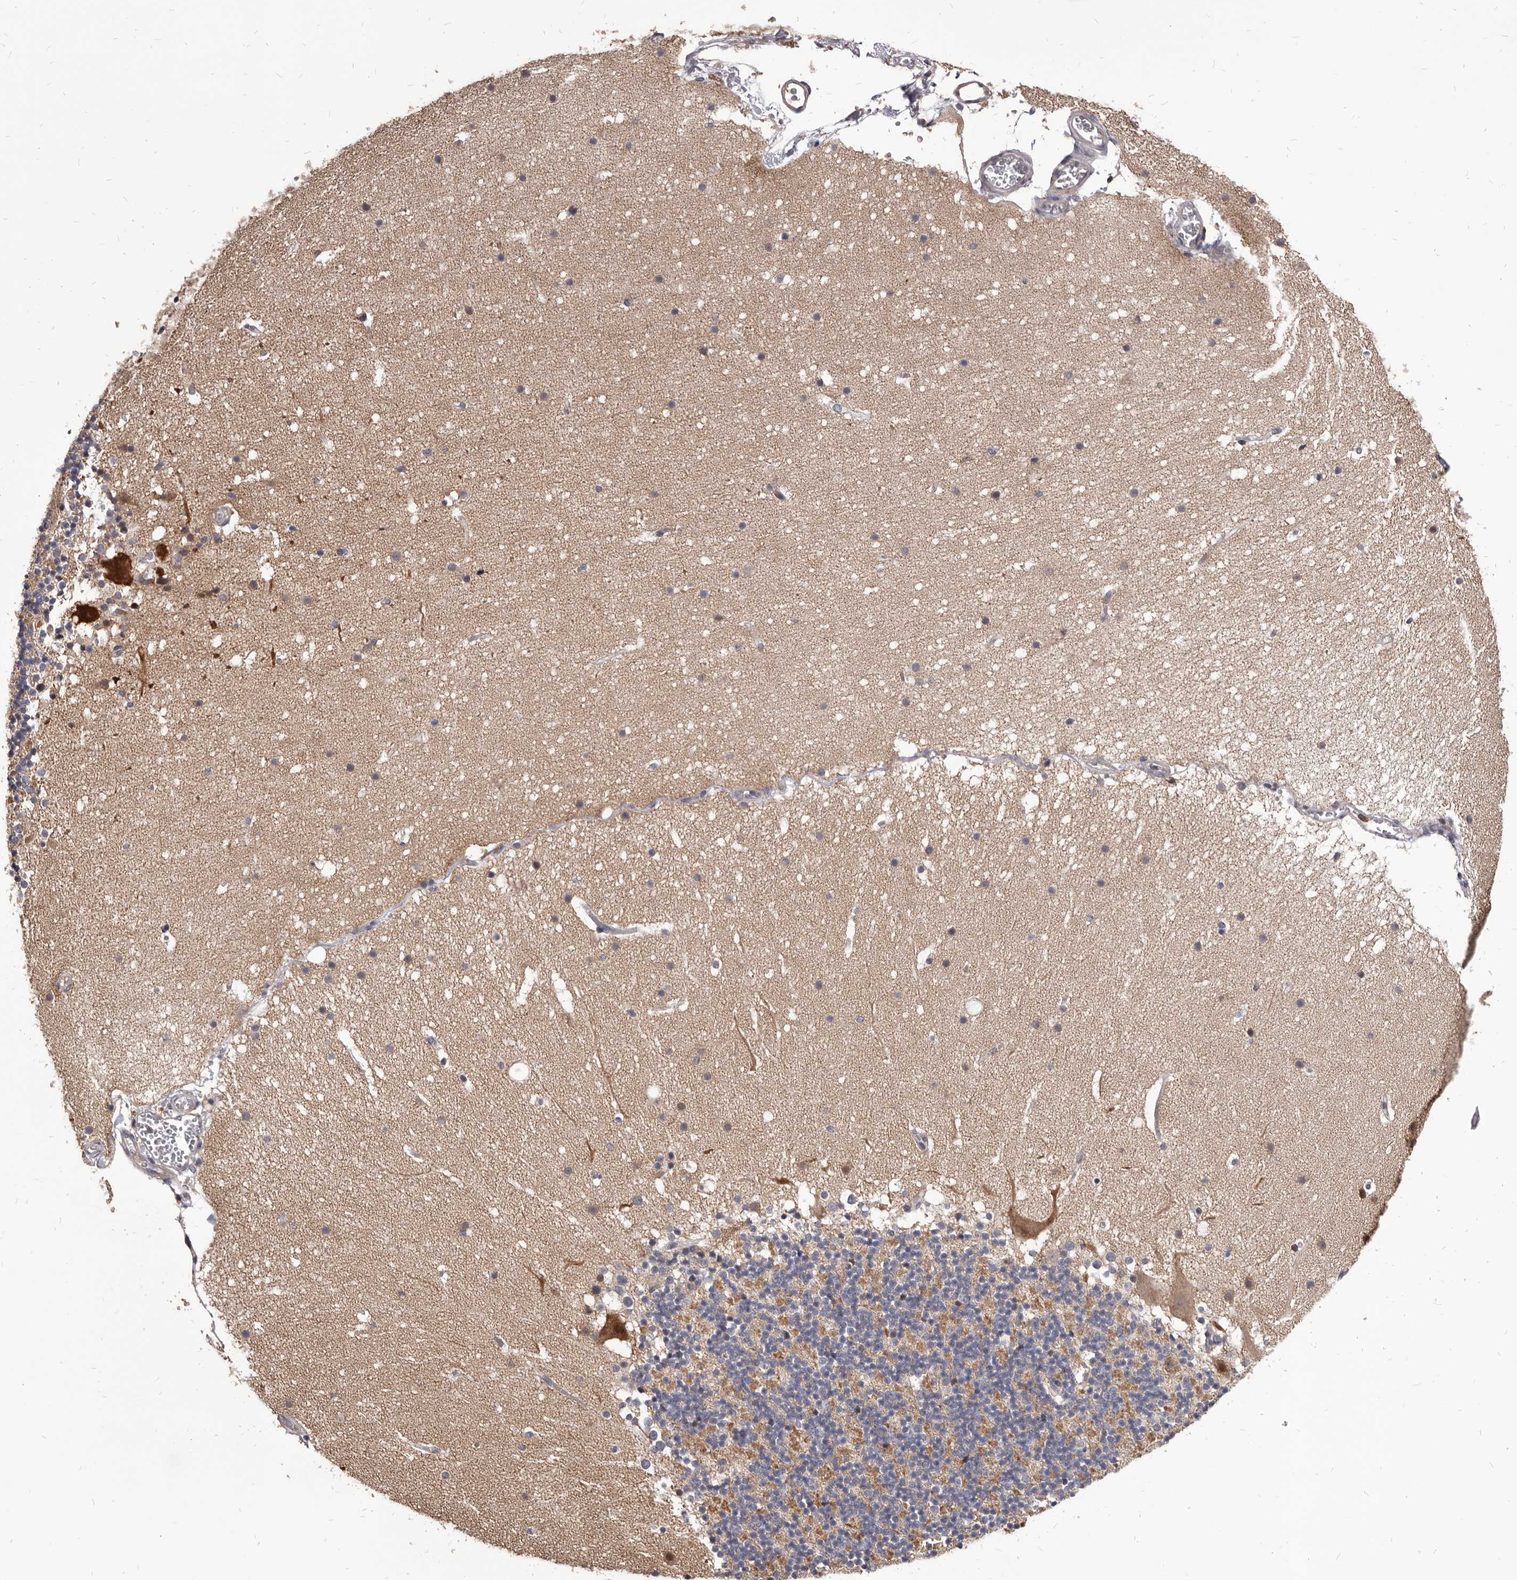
{"staining": {"intensity": "weak", "quantity": "25%-75%", "location": "cytoplasmic/membranous"}, "tissue": "cerebellum", "cell_type": "Cells in granular layer", "image_type": "normal", "snomed": [{"axis": "morphology", "description": "Normal tissue, NOS"}, {"axis": "topography", "description": "Cerebellum"}], "caption": "About 25%-75% of cells in granular layer in benign human cerebellum reveal weak cytoplasmic/membranous protein staining as visualized by brown immunohistochemical staining.", "gene": "MAP3K14", "patient": {"sex": "male", "age": 57}}